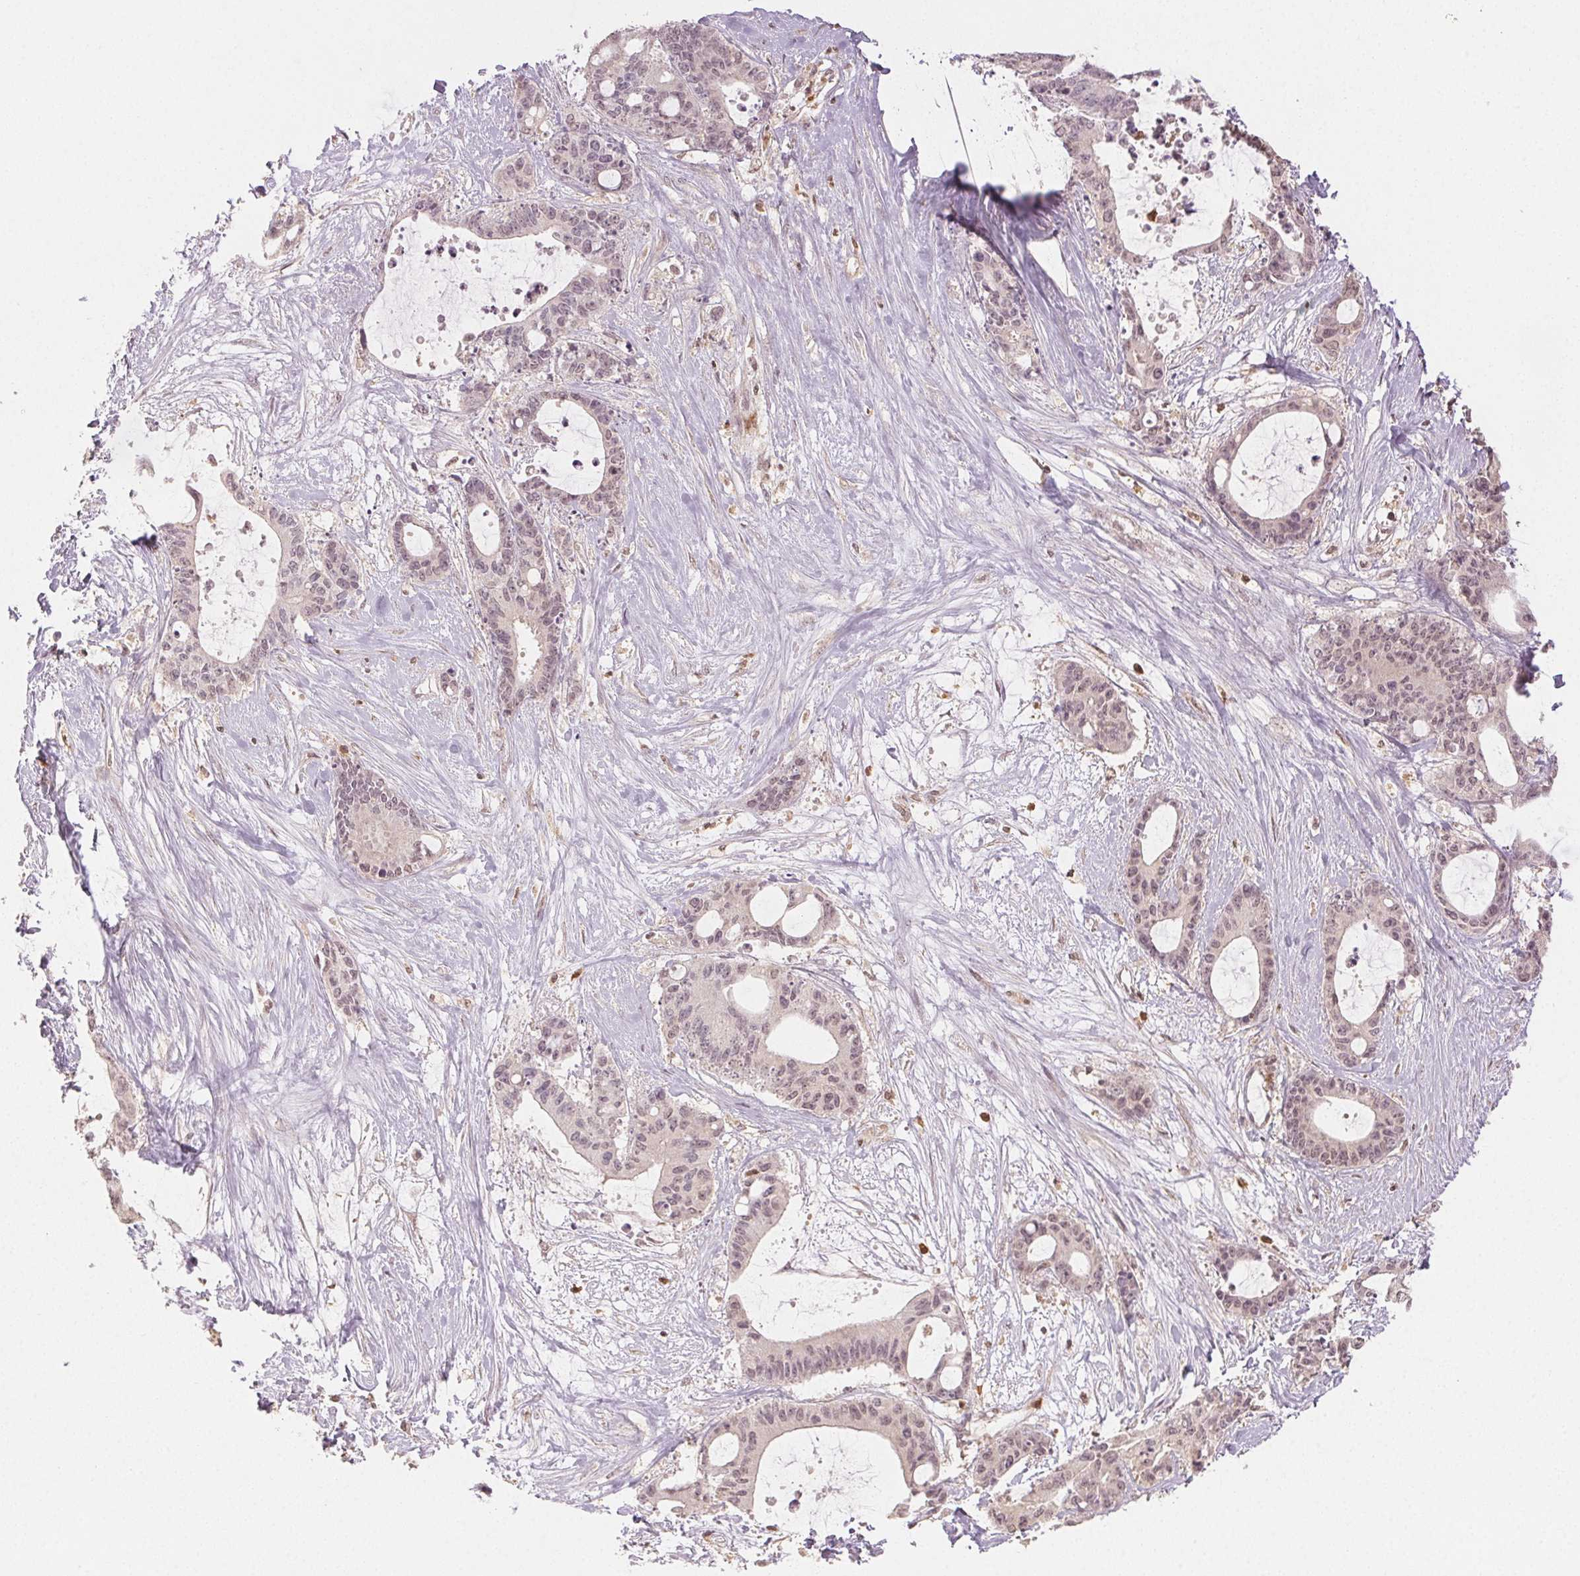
{"staining": {"intensity": "weak", "quantity": "25%-75%", "location": "nuclear"}, "tissue": "liver cancer", "cell_type": "Tumor cells", "image_type": "cancer", "snomed": [{"axis": "morphology", "description": "Normal tissue, NOS"}, {"axis": "morphology", "description": "Cholangiocarcinoma"}, {"axis": "topography", "description": "Liver"}, {"axis": "topography", "description": "Peripheral nerve tissue"}], "caption": "Liver cancer was stained to show a protein in brown. There is low levels of weak nuclear expression in about 25%-75% of tumor cells.", "gene": "MAPK14", "patient": {"sex": "female", "age": 73}}